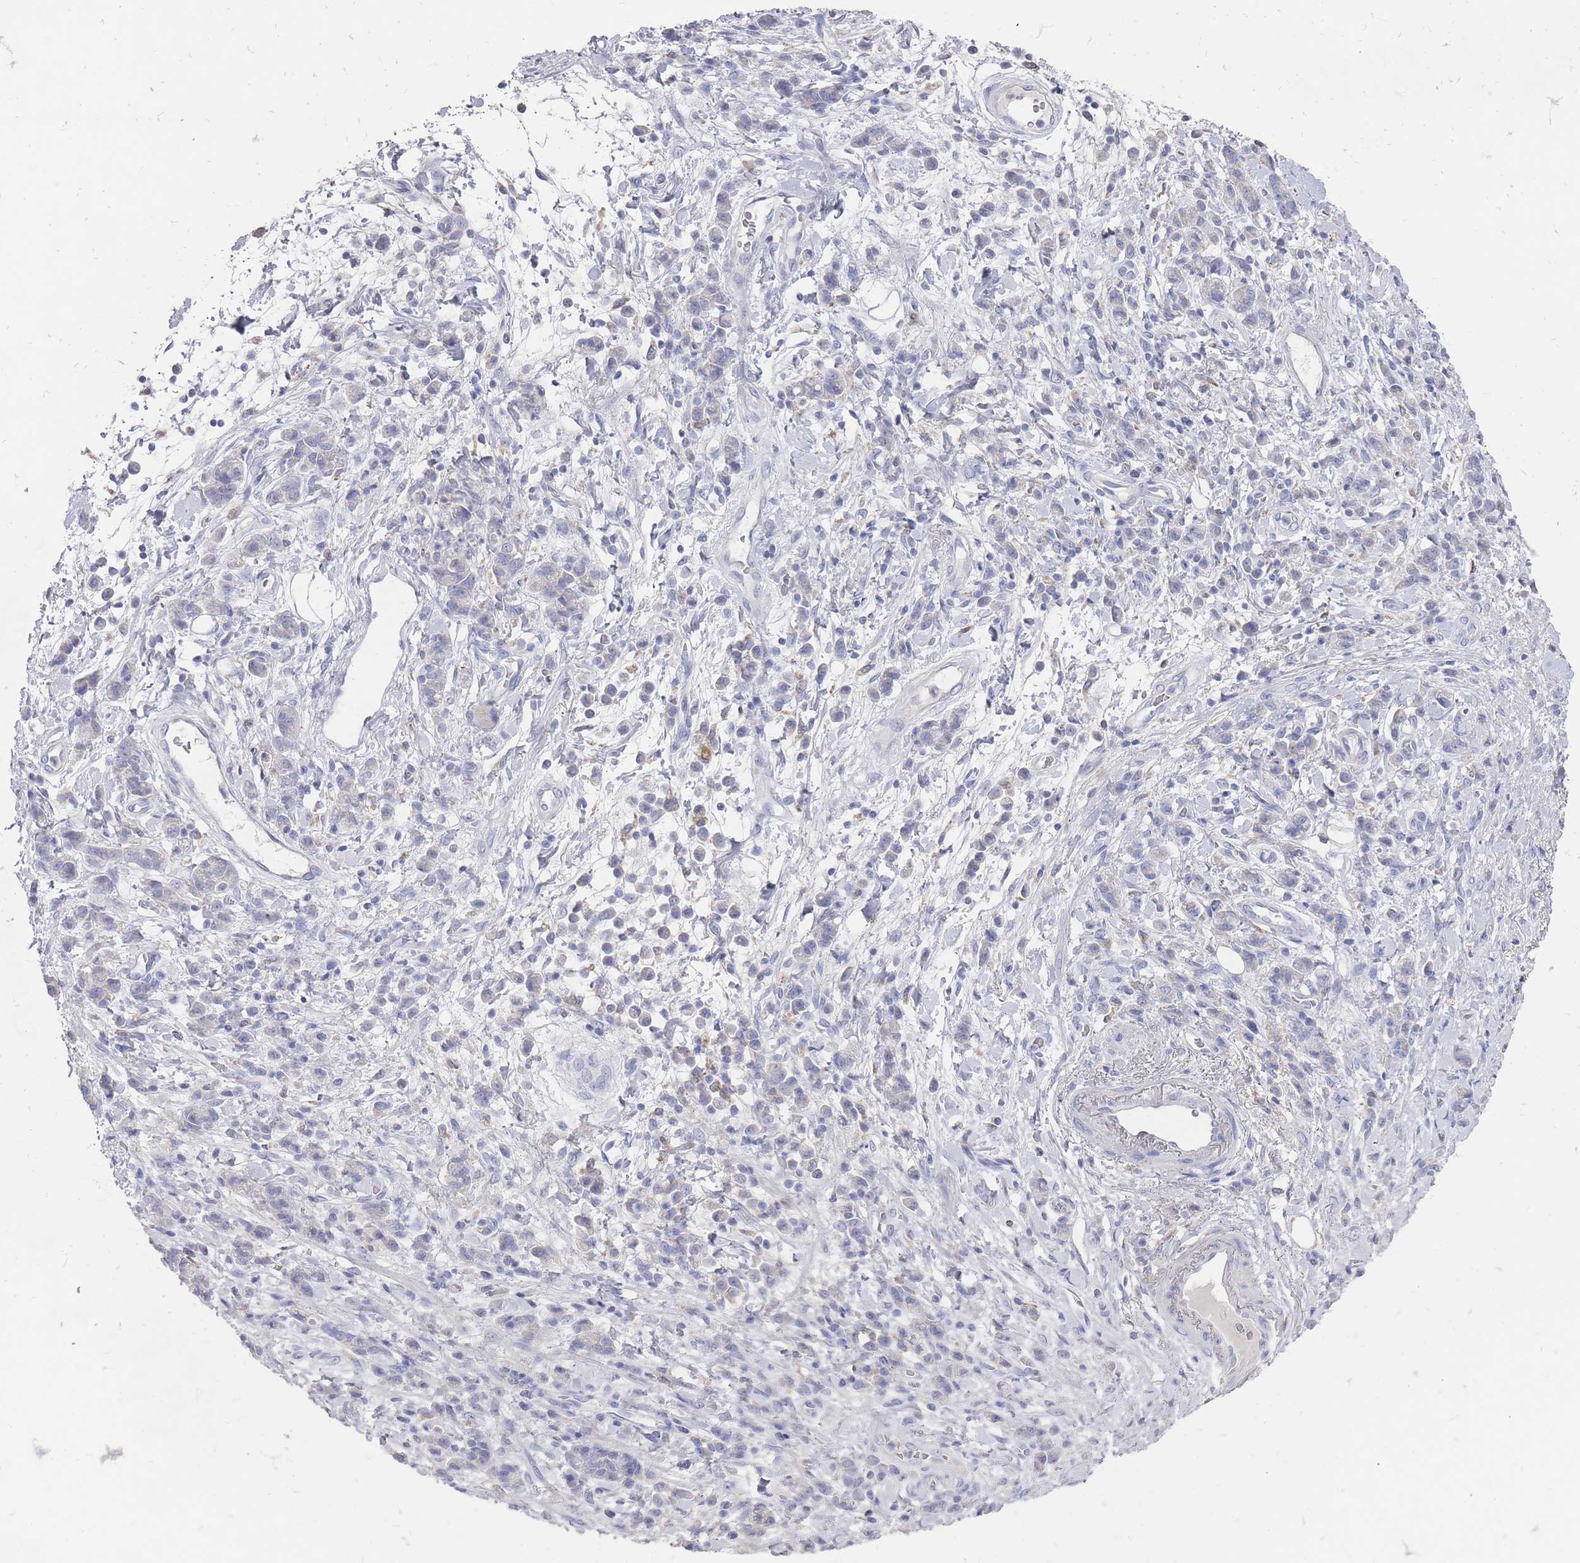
{"staining": {"intensity": "negative", "quantity": "none", "location": "none"}, "tissue": "stomach cancer", "cell_type": "Tumor cells", "image_type": "cancer", "snomed": [{"axis": "morphology", "description": "Adenocarcinoma, NOS"}, {"axis": "topography", "description": "Stomach"}], "caption": "DAB (3,3'-diaminobenzidine) immunohistochemical staining of stomach cancer (adenocarcinoma) demonstrates no significant positivity in tumor cells. Nuclei are stained in blue.", "gene": "OTULINL", "patient": {"sex": "male", "age": 77}}